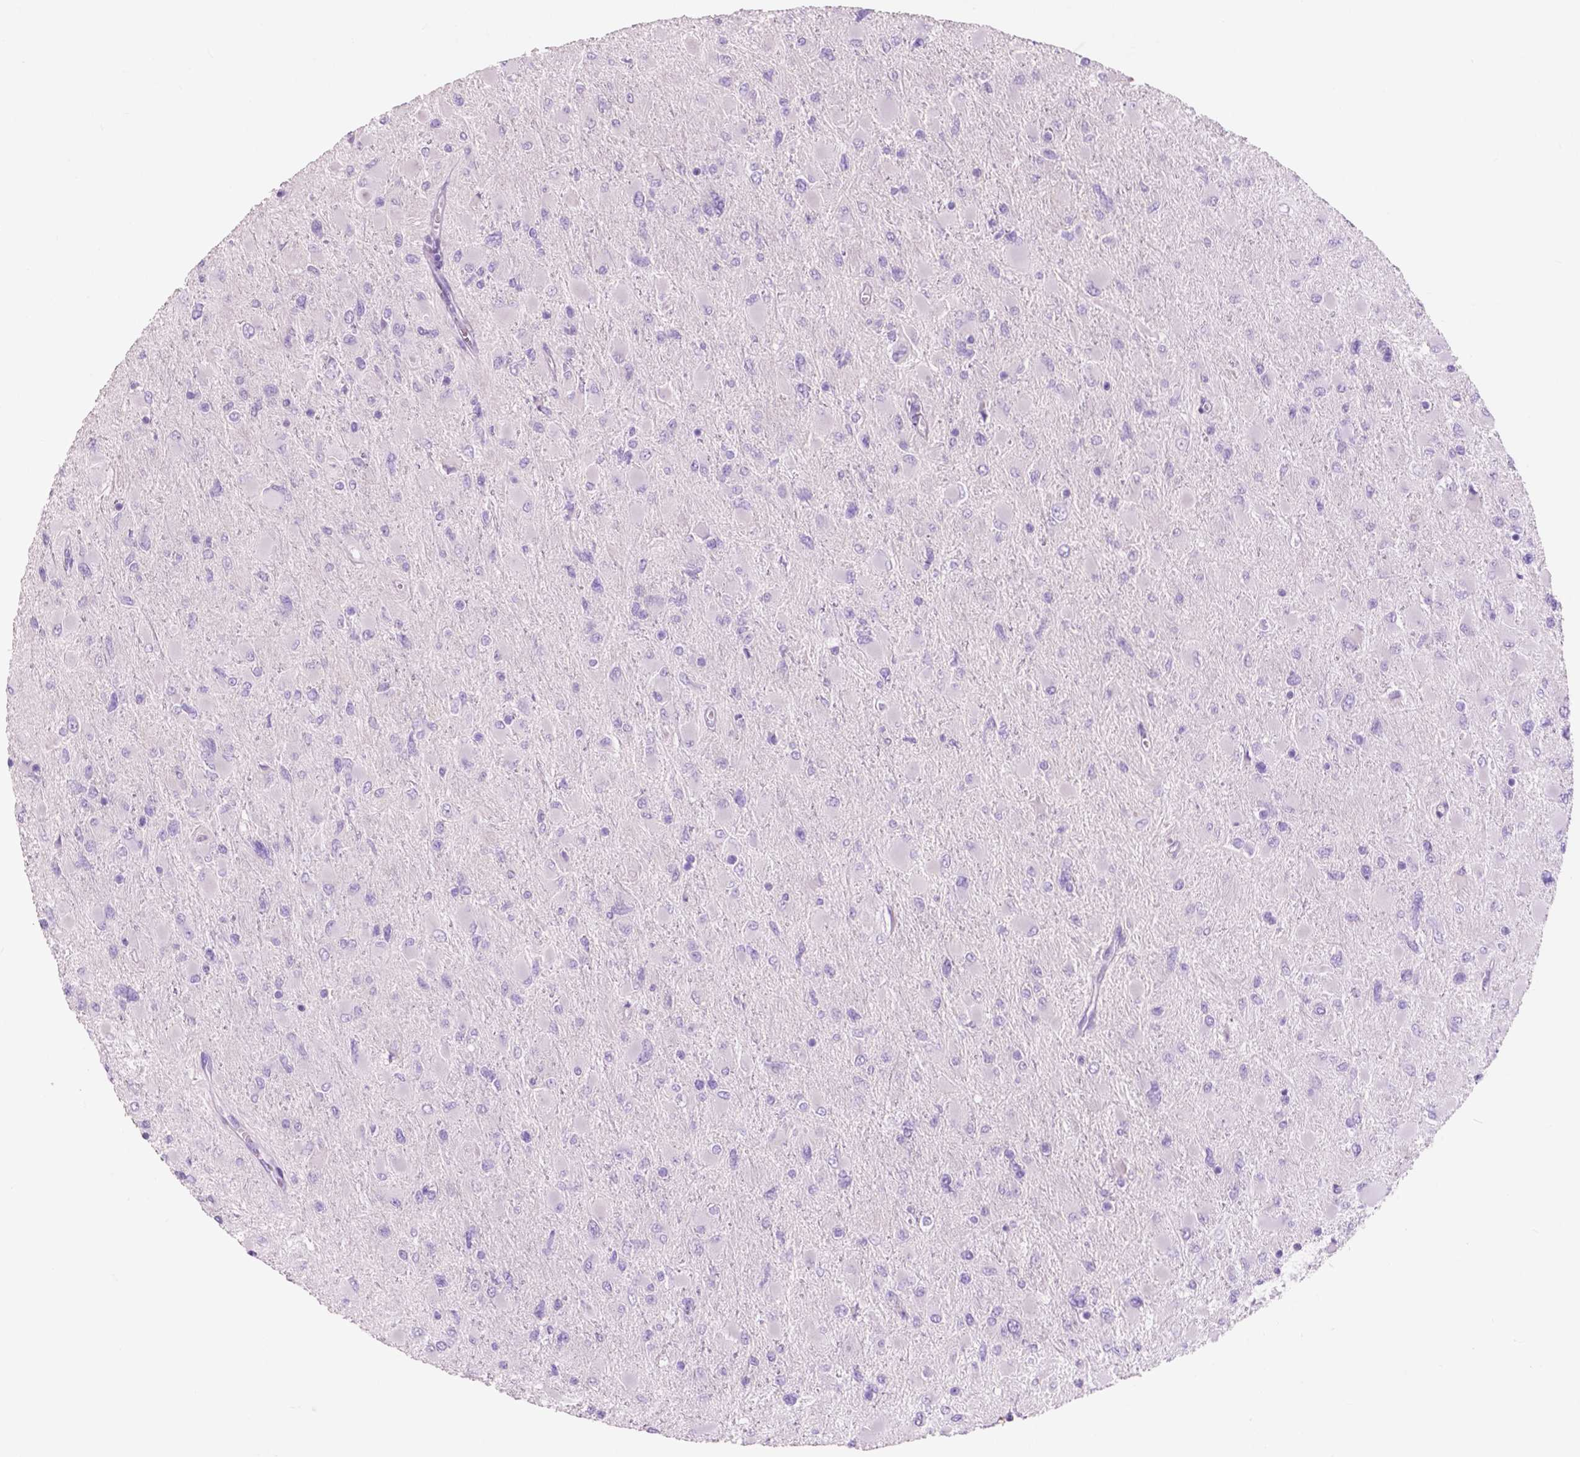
{"staining": {"intensity": "negative", "quantity": "none", "location": "none"}, "tissue": "glioma", "cell_type": "Tumor cells", "image_type": "cancer", "snomed": [{"axis": "morphology", "description": "Glioma, malignant, High grade"}, {"axis": "topography", "description": "Cerebral cortex"}], "caption": "Immunohistochemistry of human glioma reveals no positivity in tumor cells.", "gene": "CUZD1", "patient": {"sex": "female", "age": 36}}